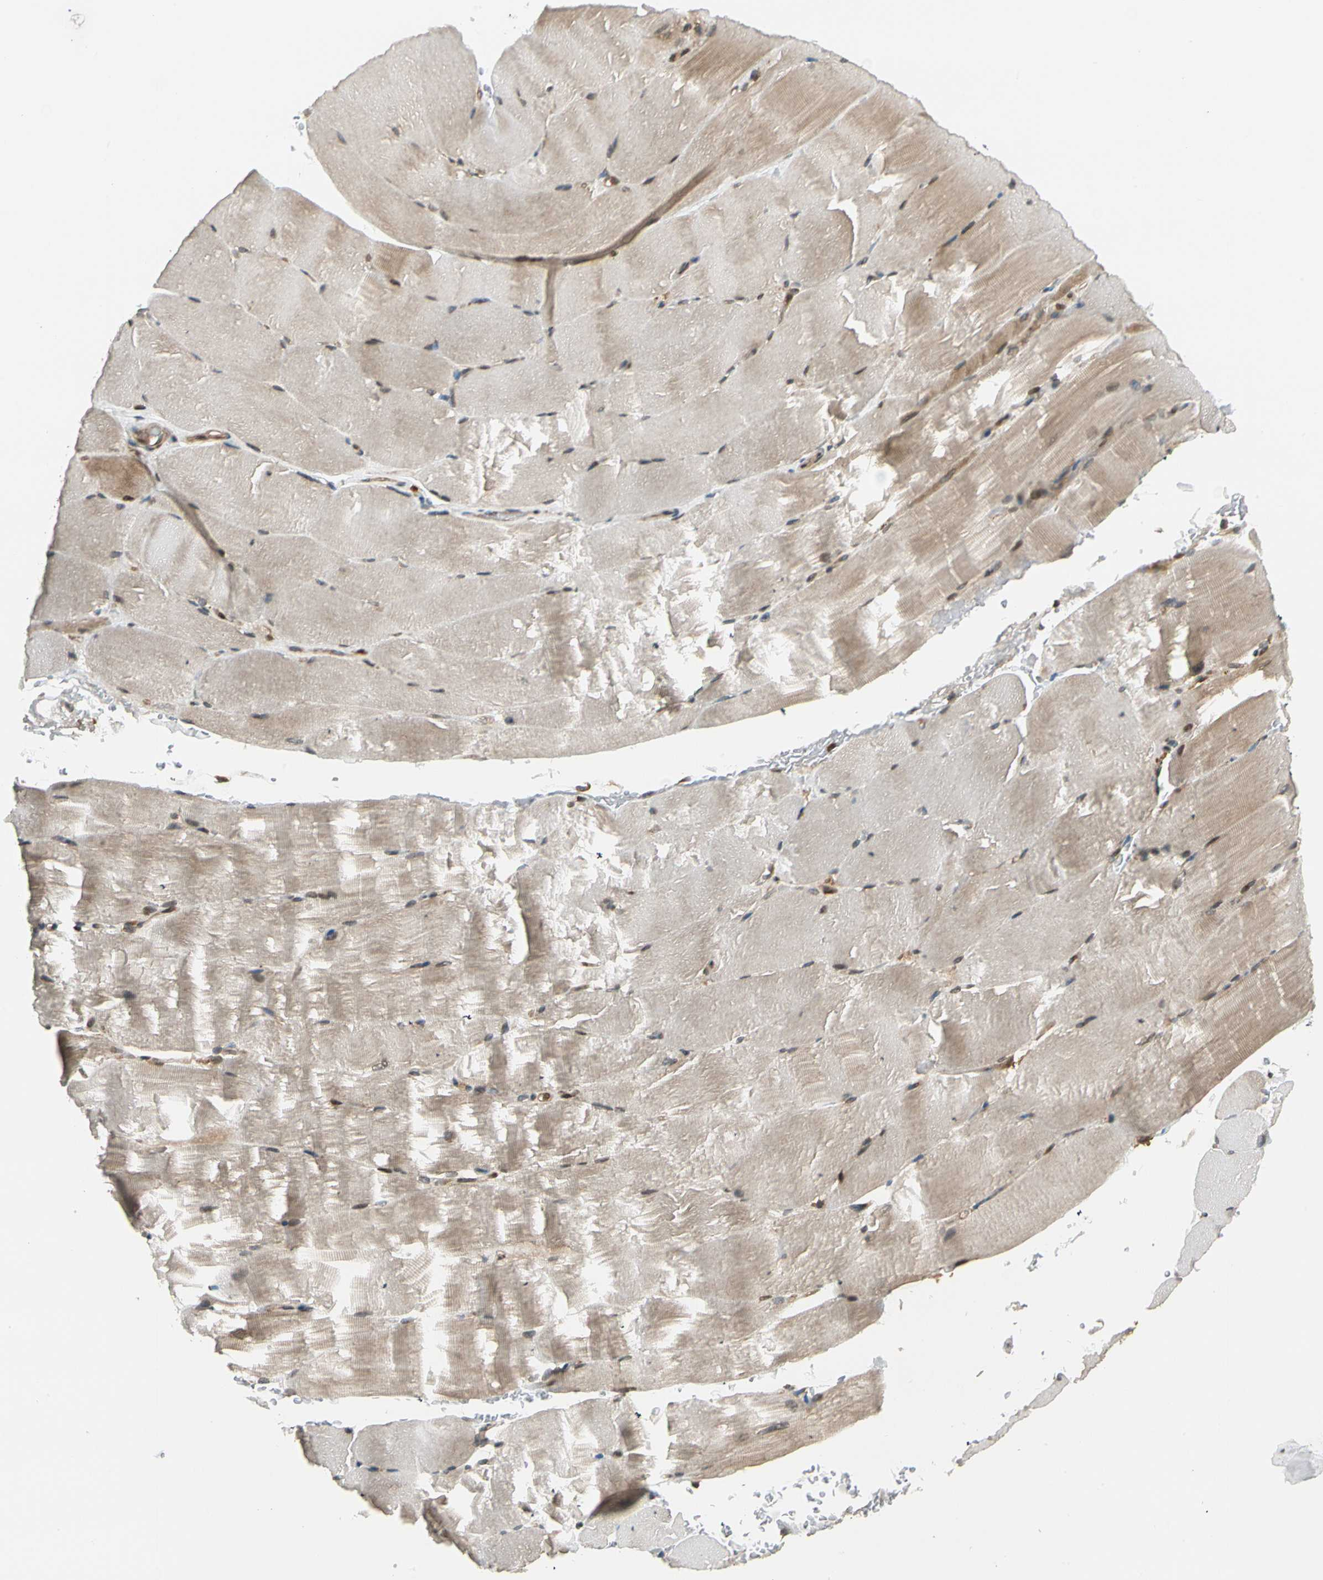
{"staining": {"intensity": "weak", "quantity": "<25%", "location": "cytoplasmic/membranous,nuclear"}, "tissue": "skeletal muscle", "cell_type": "Myocytes", "image_type": "normal", "snomed": [{"axis": "morphology", "description": "Normal tissue, NOS"}, {"axis": "topography", "description": "Skeletal muscle"}, {"axis": "topography", "description": "Parathyroid gland"}], "caption": "The image displays no staining of myocytes in unremarkable skeletal muscle. (Stains: DAB immunohistochemistry with hematoxylin counter stain, Microscopy: brightfield microscopy at high magnification).", "gene": "TRIO", "patient": {"sex": "female", "age": 37}}